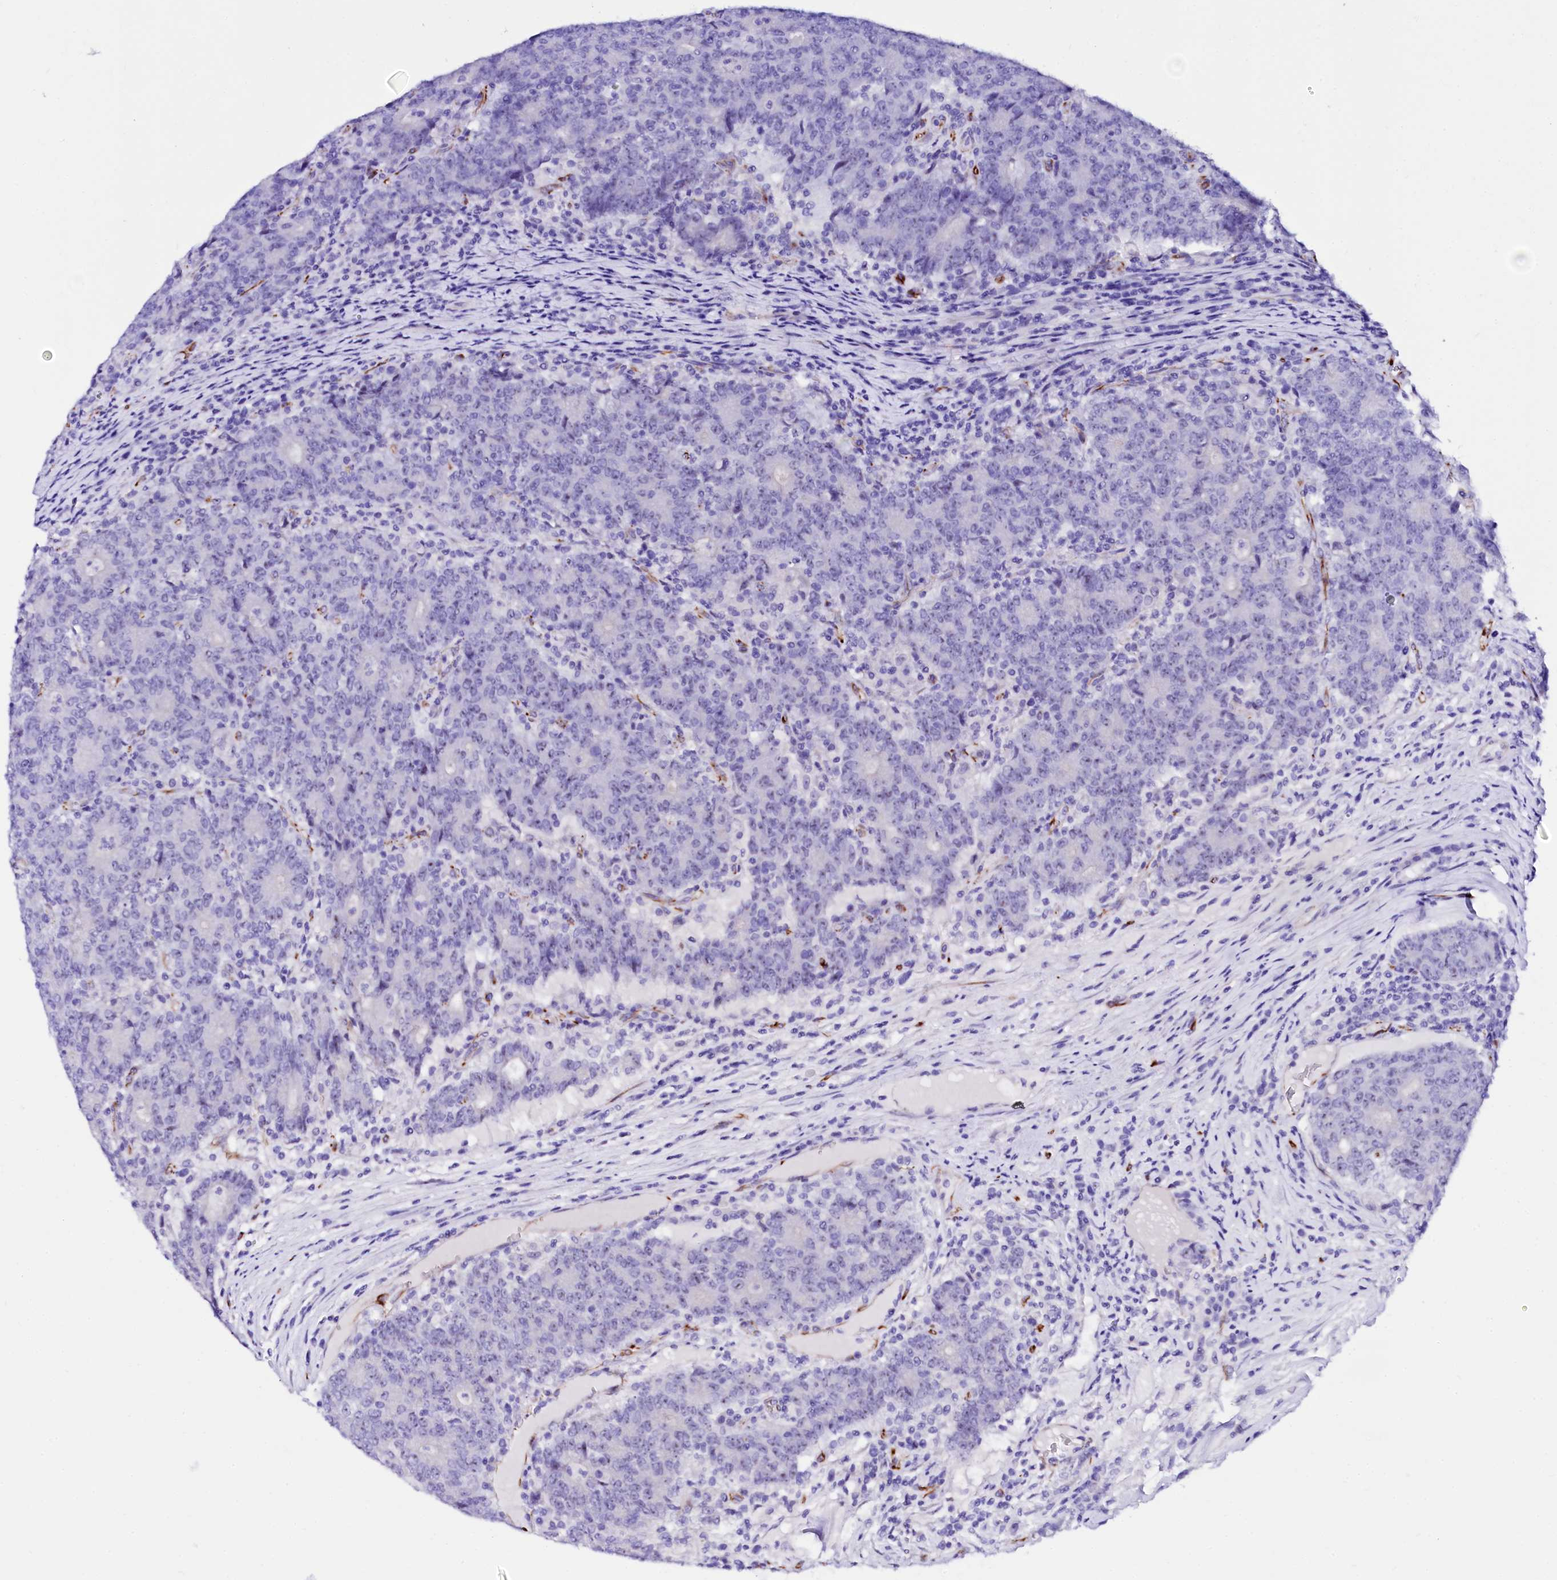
{"staining": {"intensity": "negative", "quantity": "none", "location": "none"}, "tissue": "colorectal cancer", "cell_type": "Tumor cells", "image_type": "cancer", "snomed": [{"axis": "morphology", "description": "Adenocarcinoma, NOS"}, {"axis": "topography", "description": "Colon"}], "caption": "DAB (3,3'-diaminobenzidine) immunohistochemical staining of human colorectal cancer (adenocarcinoma) exhibits no significant positivity in tumor cells.", "gene": "SFR1", "patient": {"sex": "female", "age": 75}}